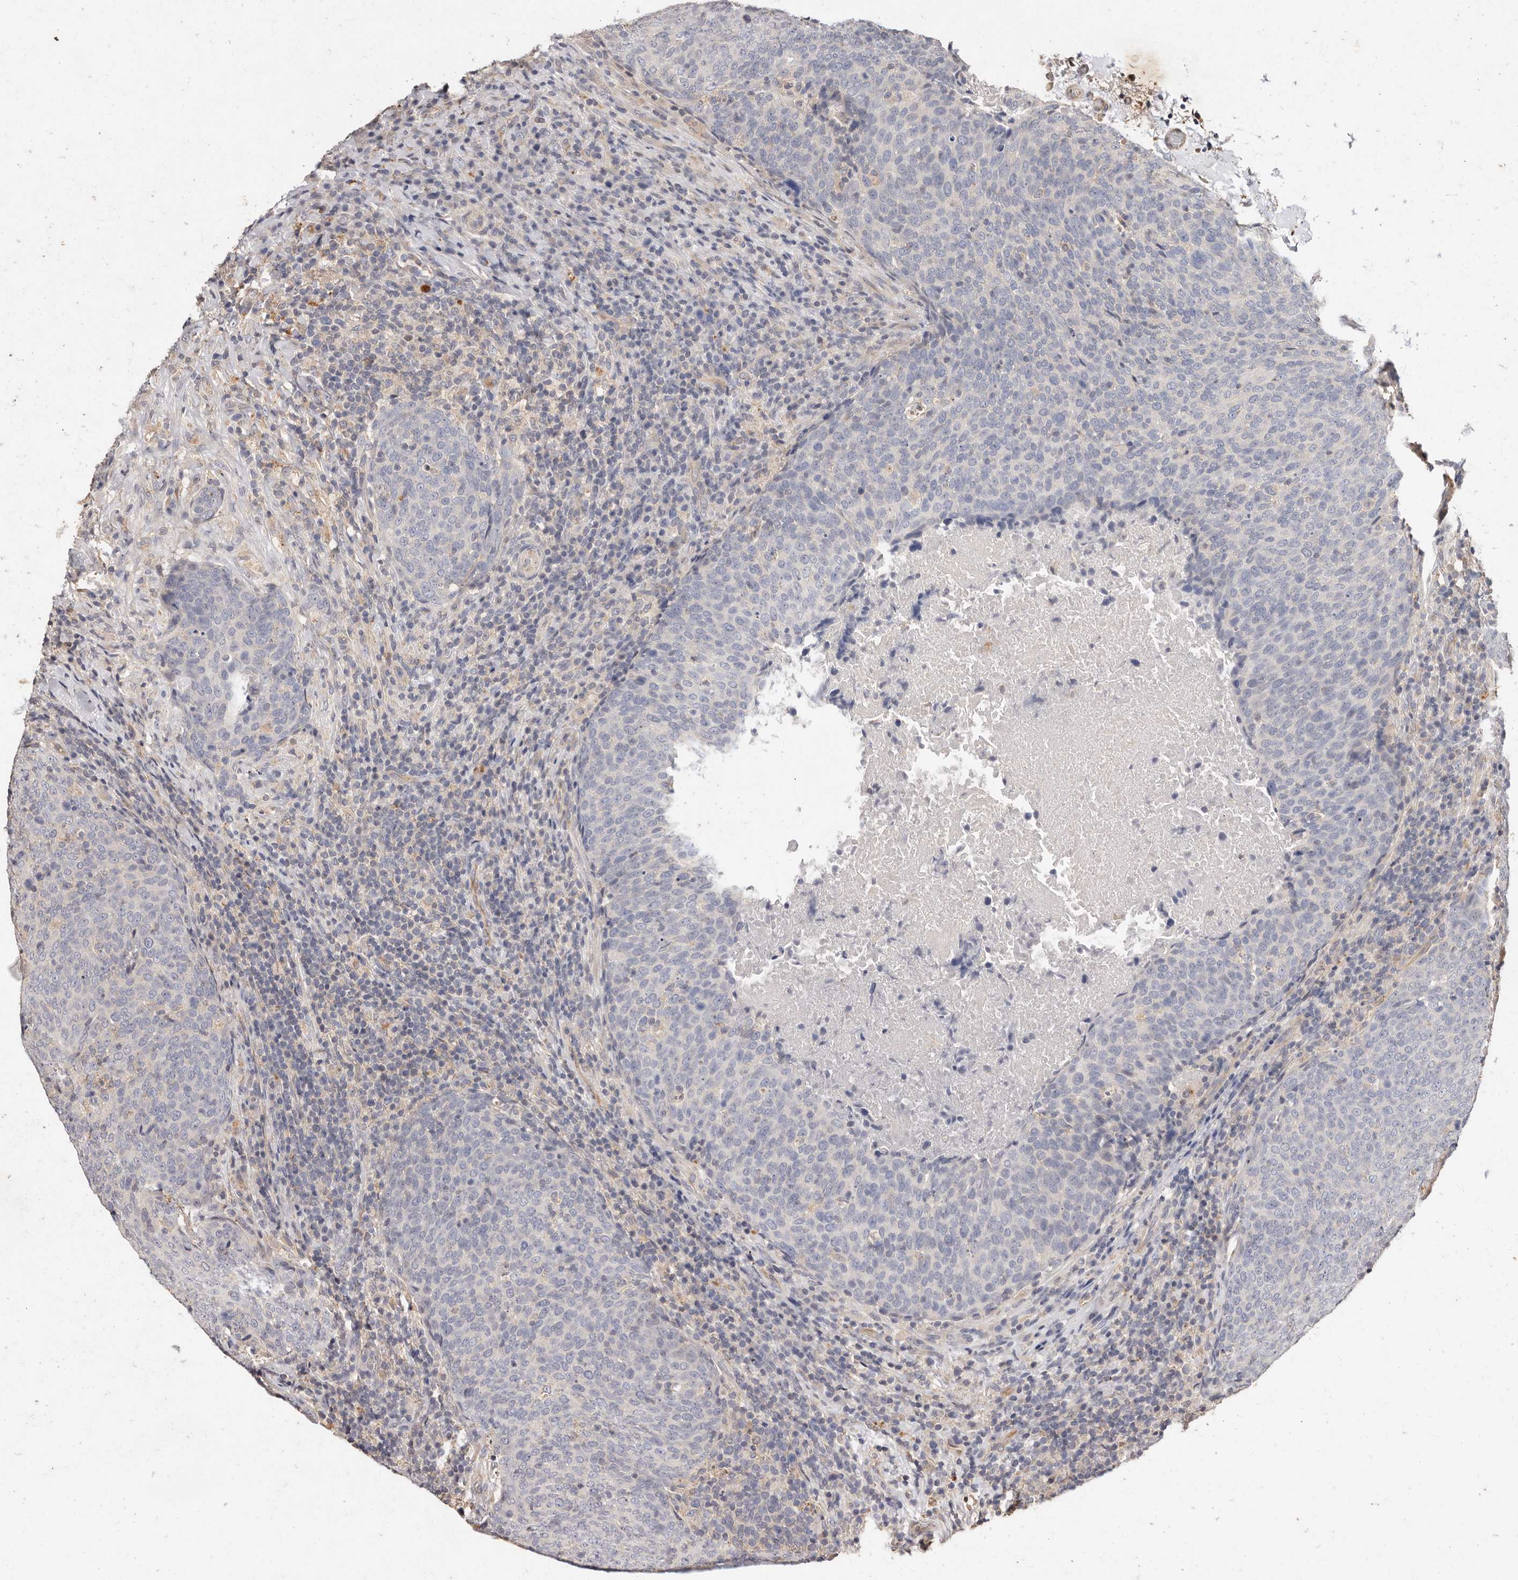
{"staining": {"intensity": "negative", "quantity": "none", "location": "none"}, "tissue": "head and neck cancer", "cell_type": "Tumor cells", "image_type": "cancer", "snomed": [{"axis": "morphology", "description": "Squamous cell carcinoma, NOS"}, {"axis": "morphology", "description": "Squamous cell carcinoma, metastatic, NOS"}, {"axis": "topography", "description": "Lymph node"}, {"axis": "topography", "description": "Head-Neck"}], "caption": "Tumor cells show no significant expression in head and neck squamous cell carcinoma.", "gene": "THBS3", "patient": {"sex": "male", "age": 62}}